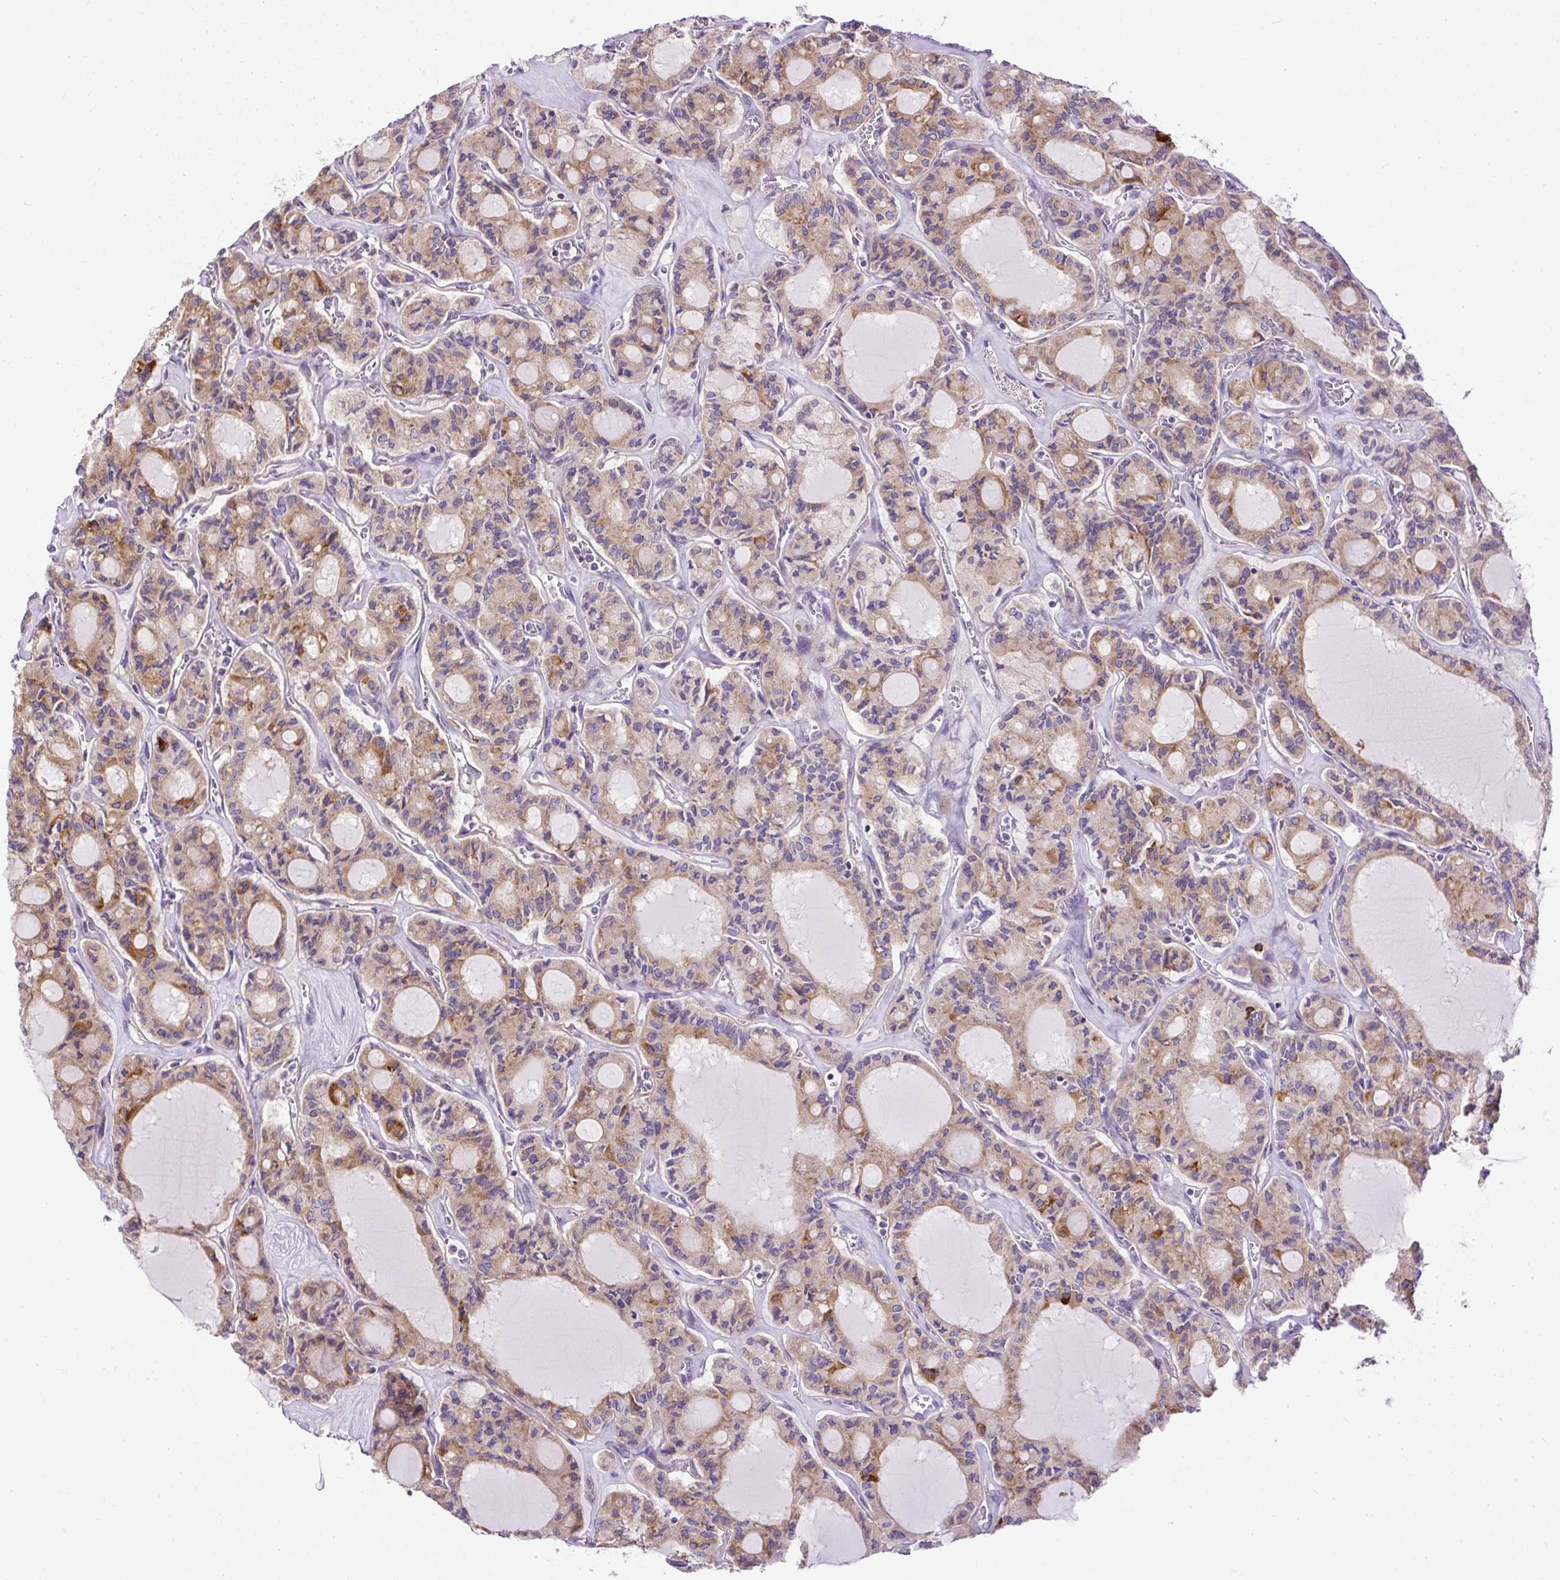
{"staining": {"intensity": "moderate", "quantity": ">75%", "location": "cytoplasmic/membranous"}, "tissue": "thyroid cancer", "cell_type": "Tumor cells", "image_type": "cancer", "snomed": [{"axis": "morphology", "description": "Papillary adenocarcinoma, NOS"}, {"axis": "topography", "description": "Thyroid gland"}], "caption": "Thyroid cancer stained for a protein exhibits moderate cytoplasmic/membranous positivity in tumor cells. (DAB IHC with brightfield microscopy, high magnification).", "gene": "CFAP47", "patient": {"sex": "male", "age": 87}}